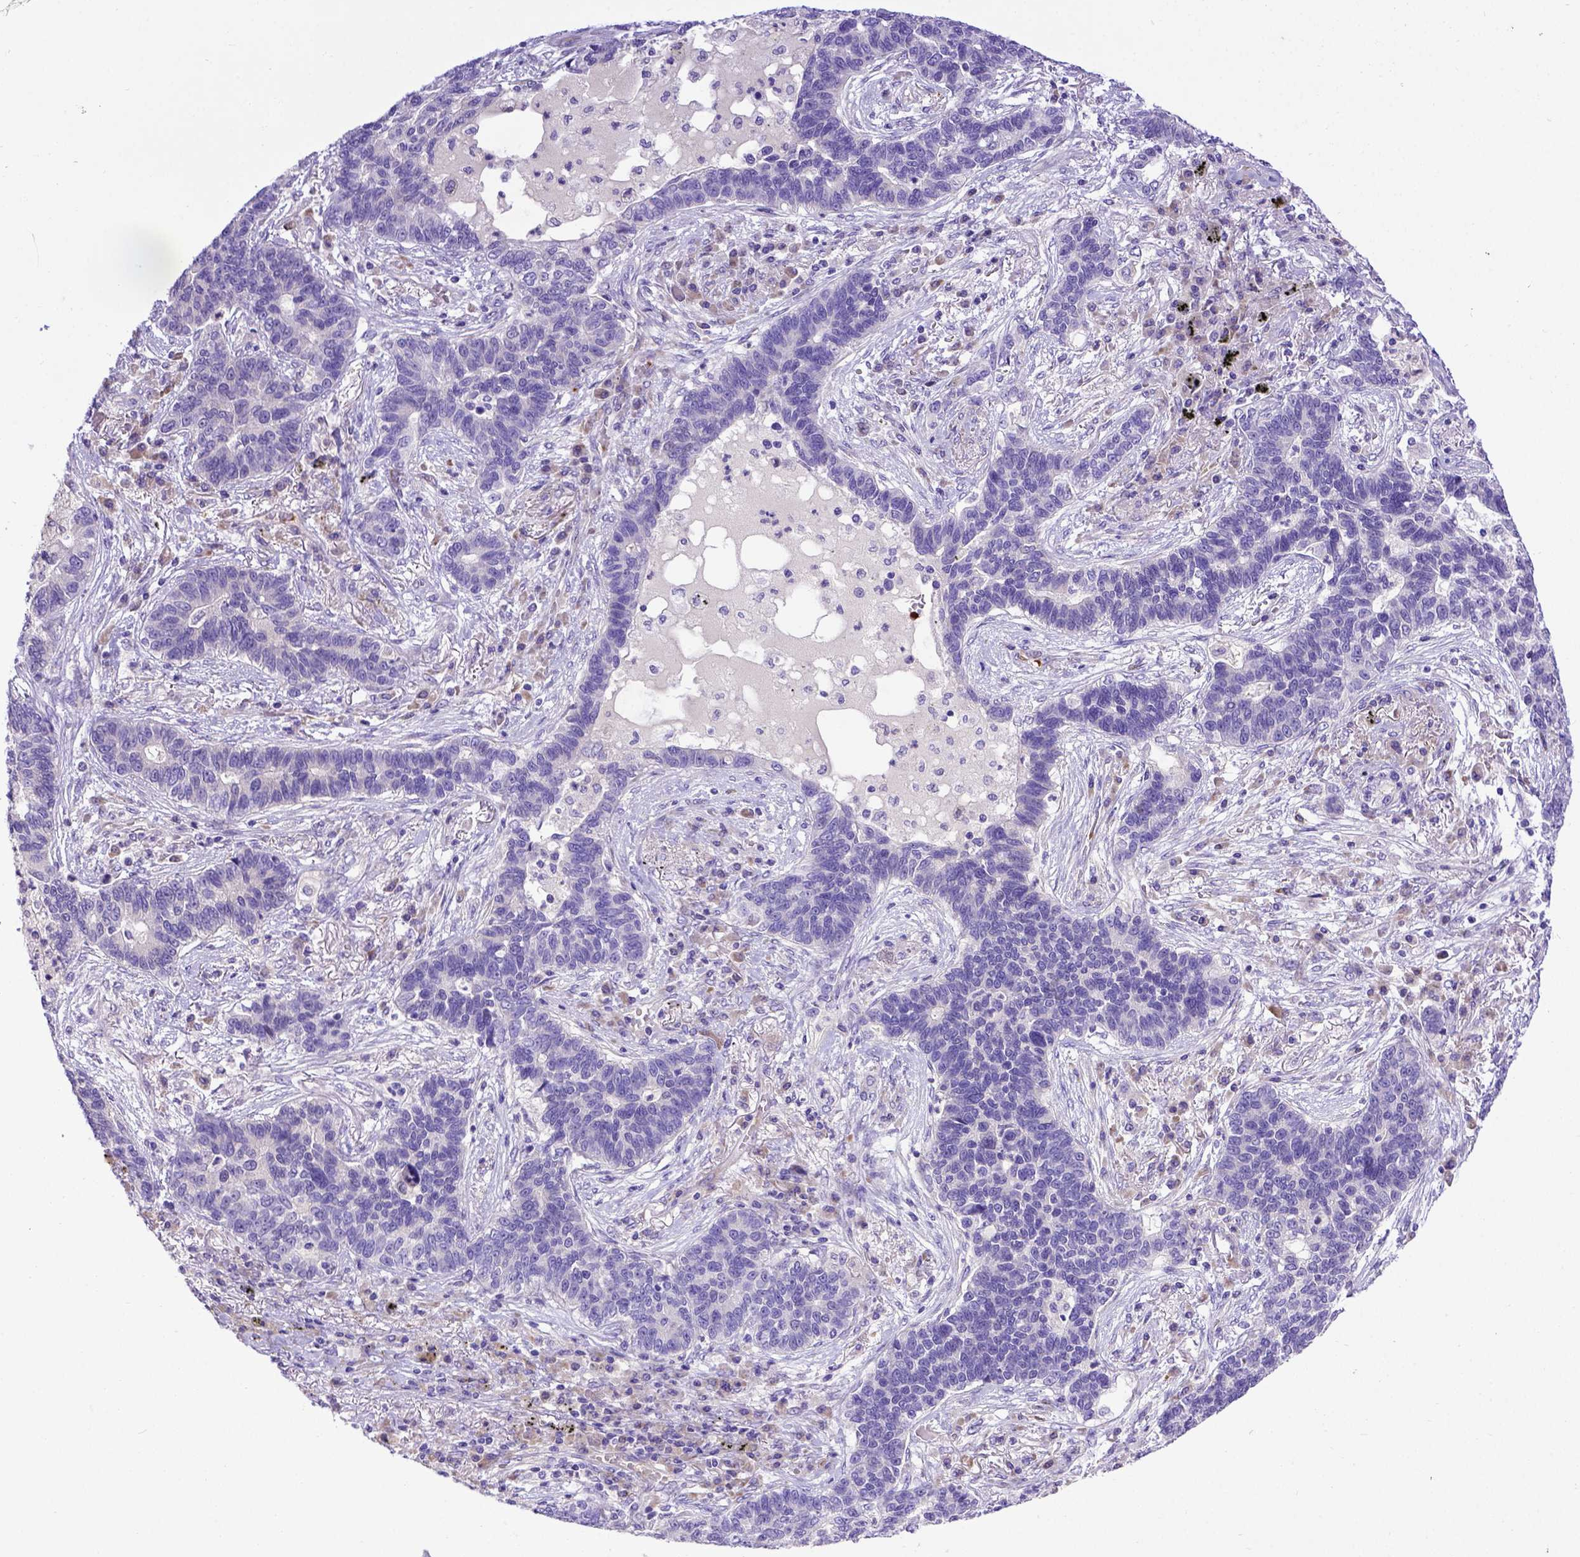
{"staining": {"intensity": "negative", "quantity": "none", "location": "none"}, "tissue": "lung cancer", "cell_type": "Tumor cells", "image_type": "cancer", "snomed": [{"axis": "morphology", "description": "Adenocarcinoma, NOS"}, {"axis": "topography", "description": "Lung"}], "caption": "DAB immunohistochemical staining of lung adenocarcinoma displays no significant expression in tumor cells.", "gene": "CFAP300", "patient": {"sex": "female", "age": 57}}